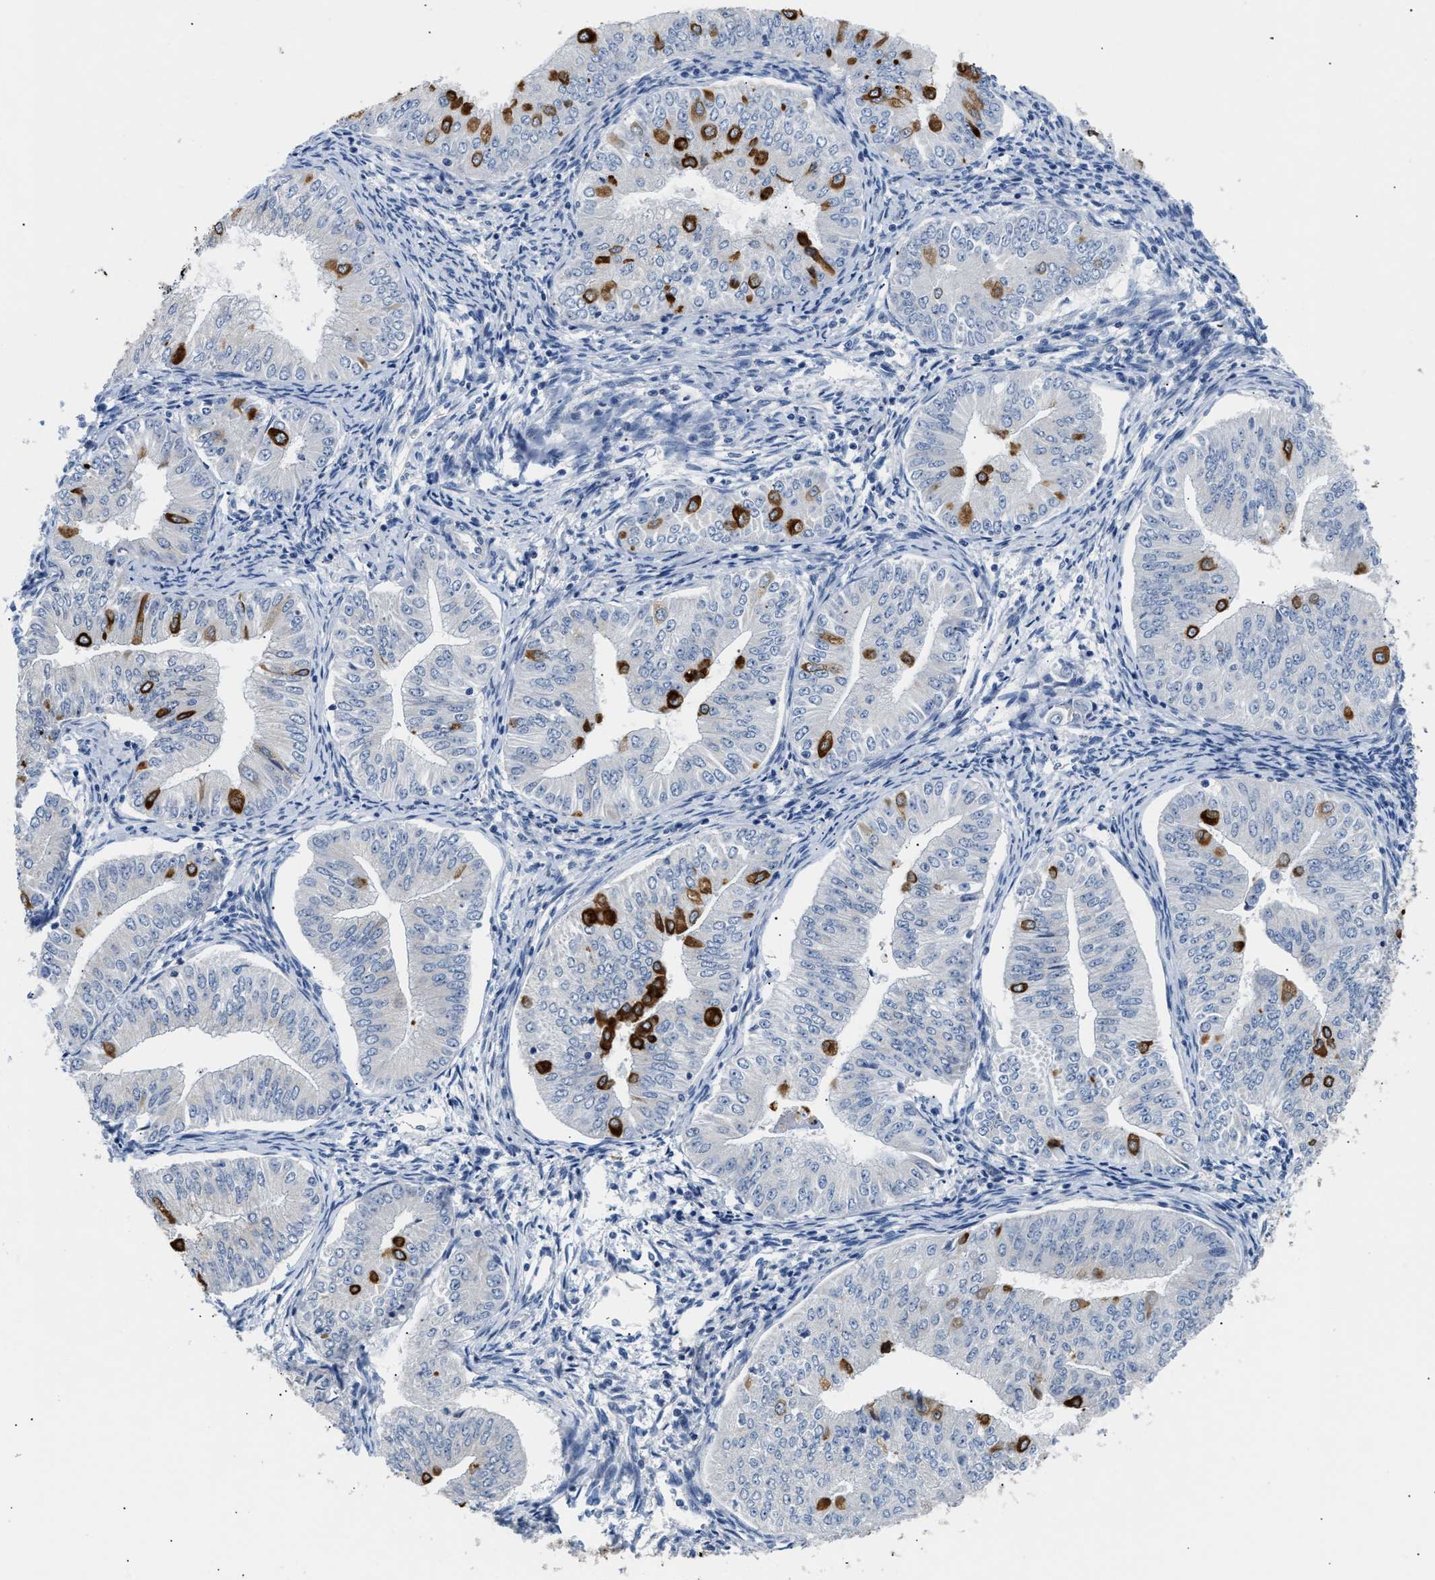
{"staining": {"intensity": "strong", "quantity": "<25%", "location": "cytoplasmic/membranous"}, "tissue": "endometrial cancer", "cell_type": "Tumor cells", "image_type": "cancer", "snomed": [{"axis": "morphology", "description": "Normal tissue, NOS"}, {"axis": "morphology", "description": "Adenocarcinoma, NOS"}, {"axis": "topography", "description": "Endometrium"}], "caption": "Endometrial adenocarcinoma tissue reveals strong cytoplasmic/membranous staining in approximately <25% of tumor cells", "gene": "CLGN", "patient": {"sex": "female", "age": 53}}